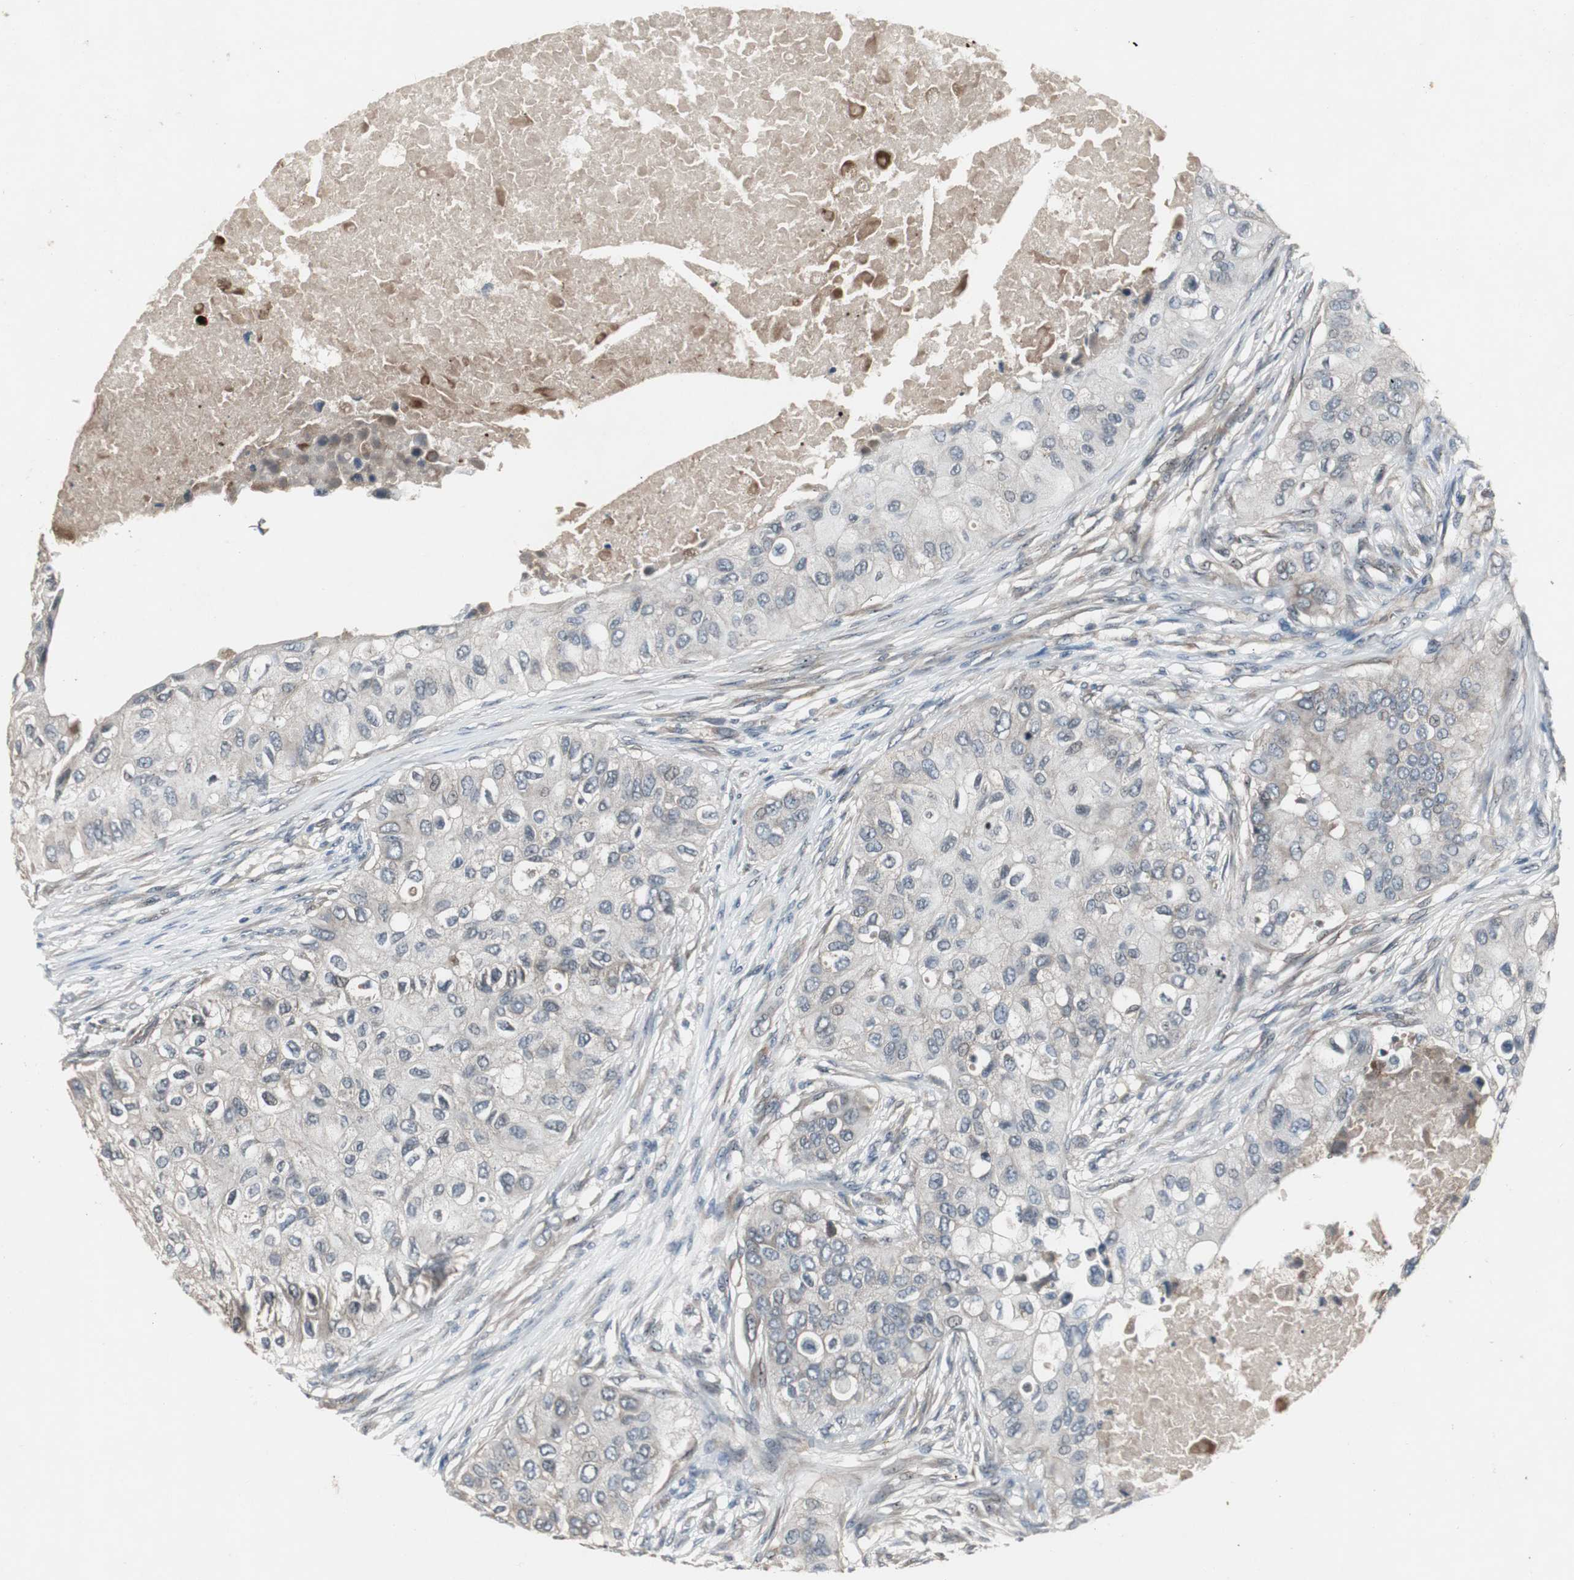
{"staining": {"intensity": "weak", "quantity": ">75%", "location": "cytoplasmic/membranous"}, "tissue": "breast cancer", "cell_type": "Tumor cells", "image_type": "cancer", "snomed": [{"axis": "morphology", "description": "Normal tissue, NOS"}, {"axis": "morphology", "description": "Duct carcinoma"}, {"axis": "topography", "description": "Breast"}], "caption": "The photomicrograph reveals staining of breast cancer (intraductal carcinoma), revealing weak cytoplasmic/membranous protein staining (brown color) within tumor cells.", "gene": "ZMPSTE24", "patient": {"sex": "female", "age": 49}}